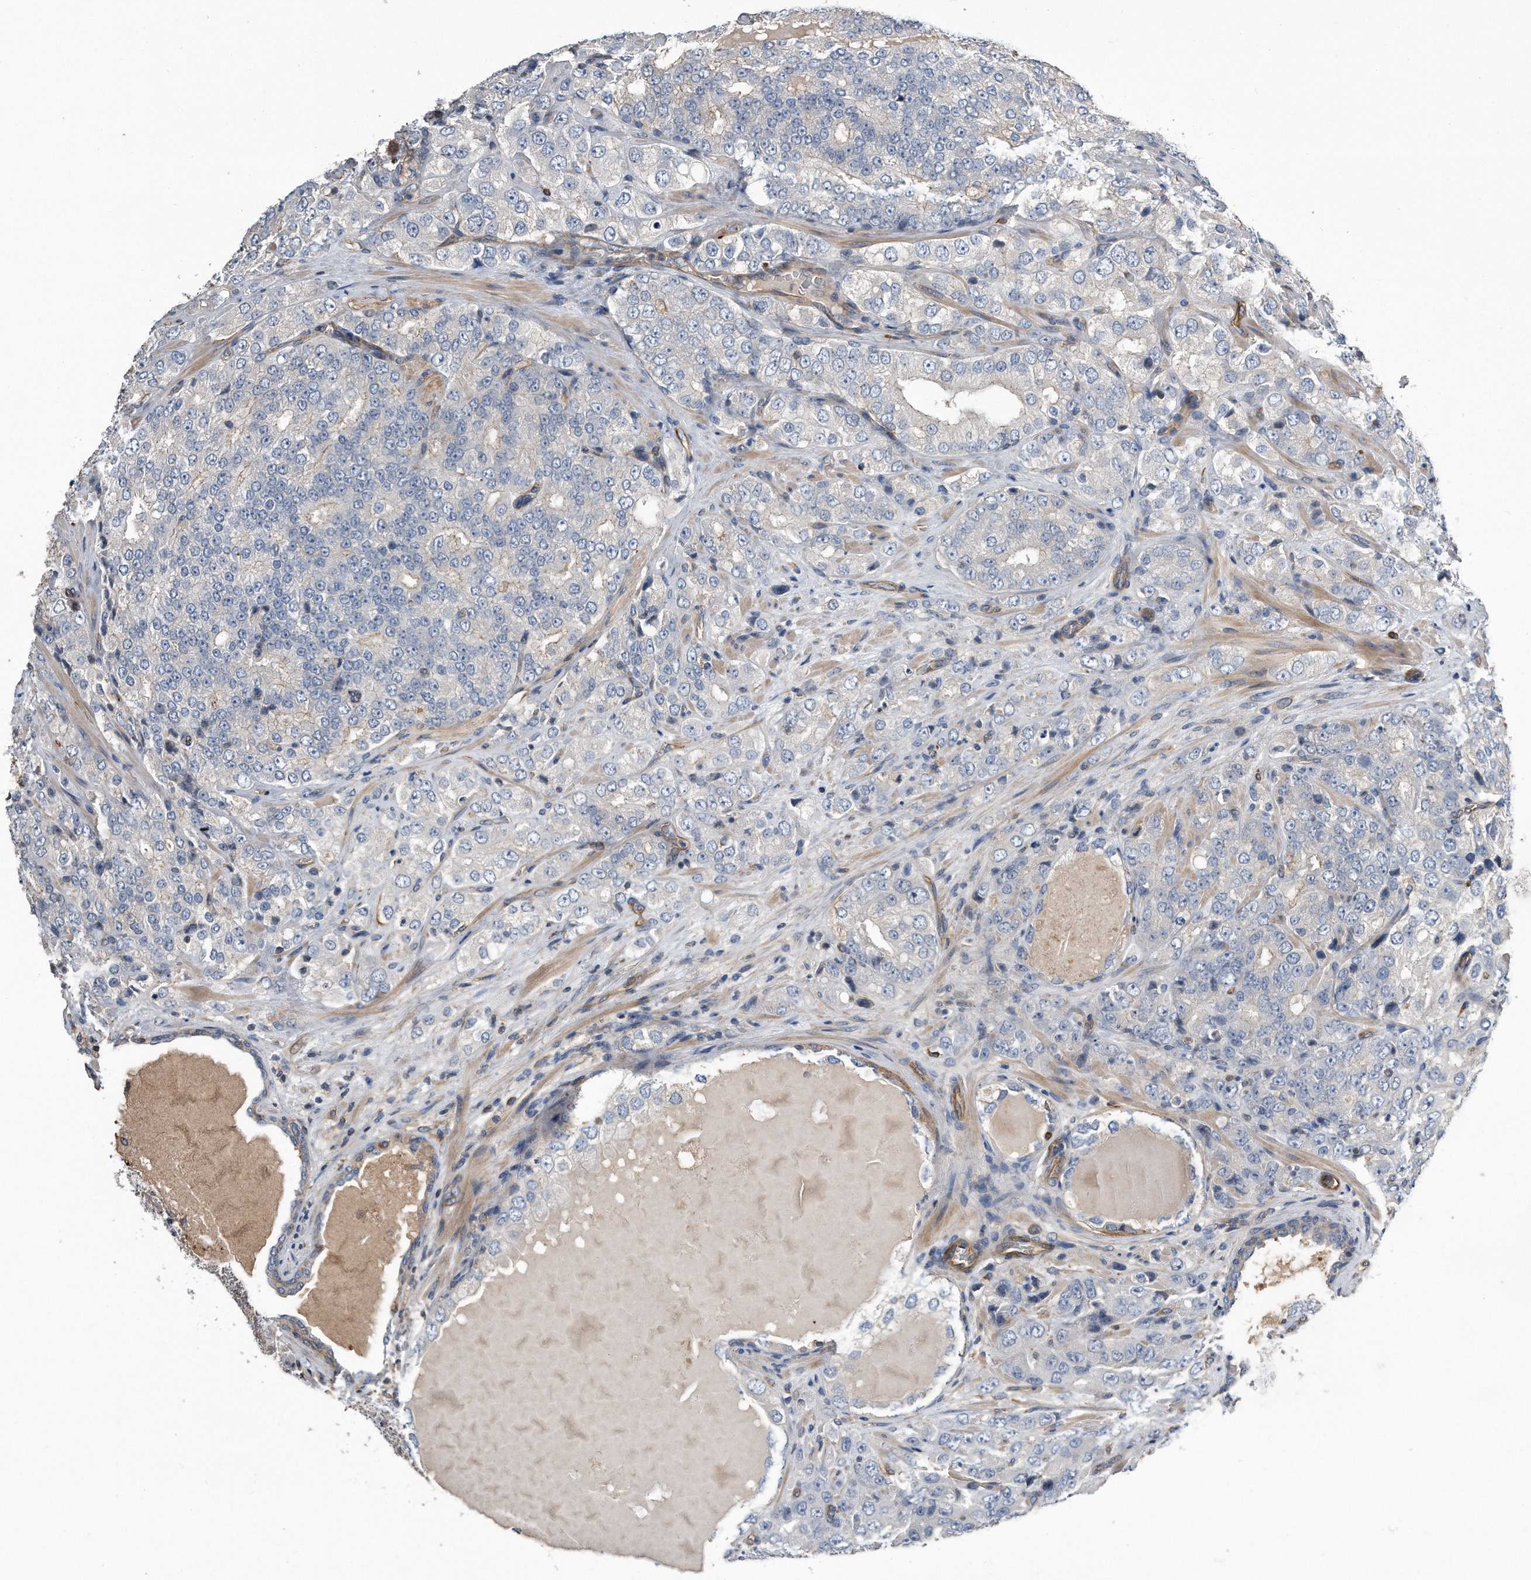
{"staining": {"intensity": "negative", "quantity": "none", "location": "none"}, "tissue": "prostate cancer", "cell_type": "Tumor cells", "image_type": "cancer", "snomed": [{"axis": "morphology", "description": "Adenocarcinoma, High grade"}, {"axis": "topography", "description": "Prostate"}], "caption": "Immunohistochemistry histopathology image of neoplastic tissue: human high-grade adenocarcinoma (prostate) stained with DAB (3,3'-diaminobenzidine) demonstrates no significant protein positivity in tumor cells. (DAB (3,3'-diaminobenzidine) immunohistochemistry (IHC) visualized using brightfield microscopy, high magnification).", "gene": "GPC1", "patient": {"sex": "male", "age": 58}}